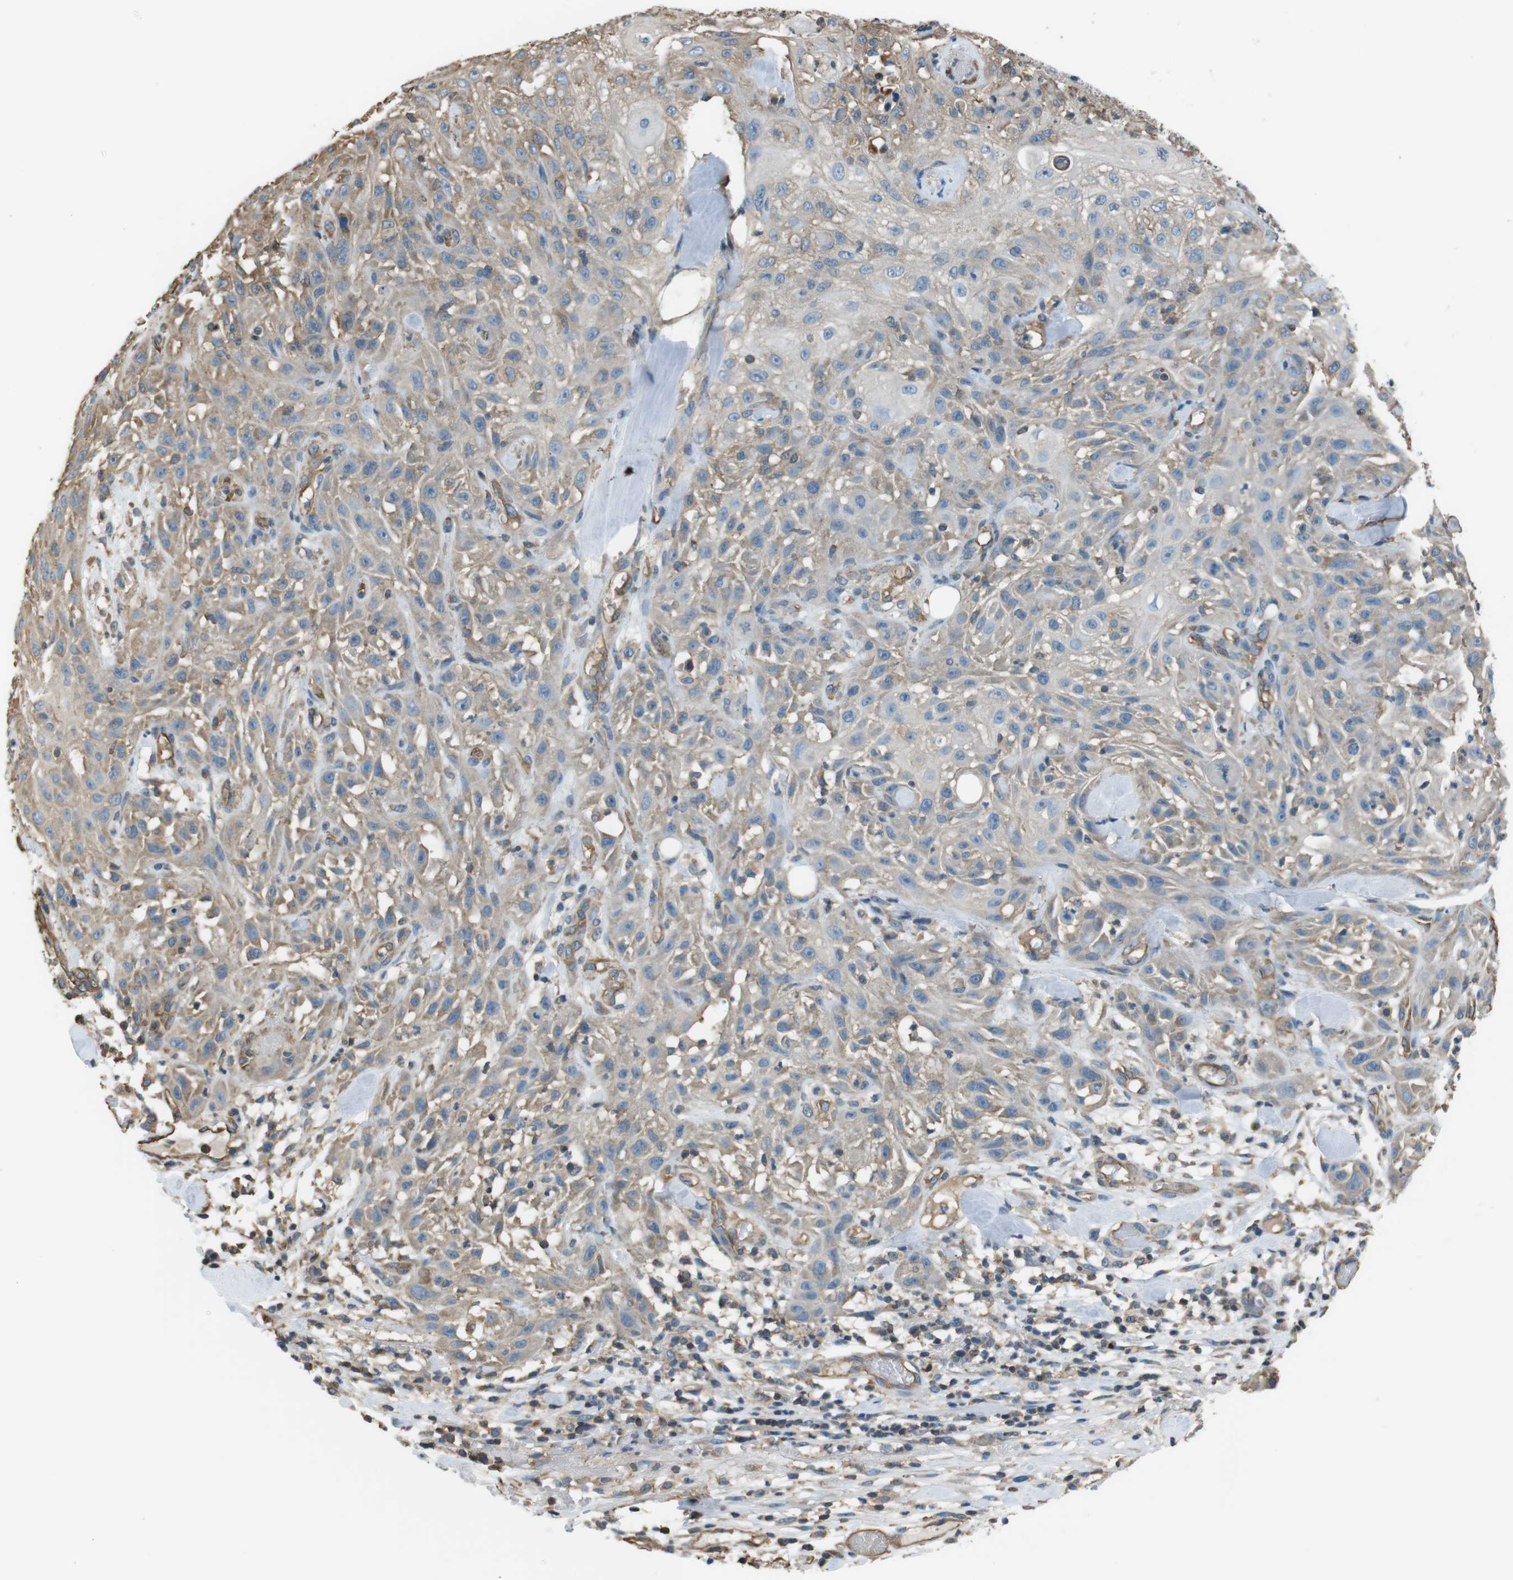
{"staining": {"intensity": "weak", "quantity": "25%-75%", "location": "cytoplasmic/membranous"}, "tissue": "skin cancer", "cell_type": "Tumor cells", "image_type": "cancer", "snomed": [{"axis": "morphology", "description": "Squamous cell carcinoma, NOS"}, {"axis": "topography", "description": "Skin"}], "caption": "Protein expression analysis of skin cancer (squamous cell carcinoma) shows weak cytoplasmic/membranous expression in about 25%-75% of tumor cells. (brown staining indicates protein expression, while blue staining denotes nuclei).", "gene": "FCAR", "patient": {"sex": "male", "age": 75}}